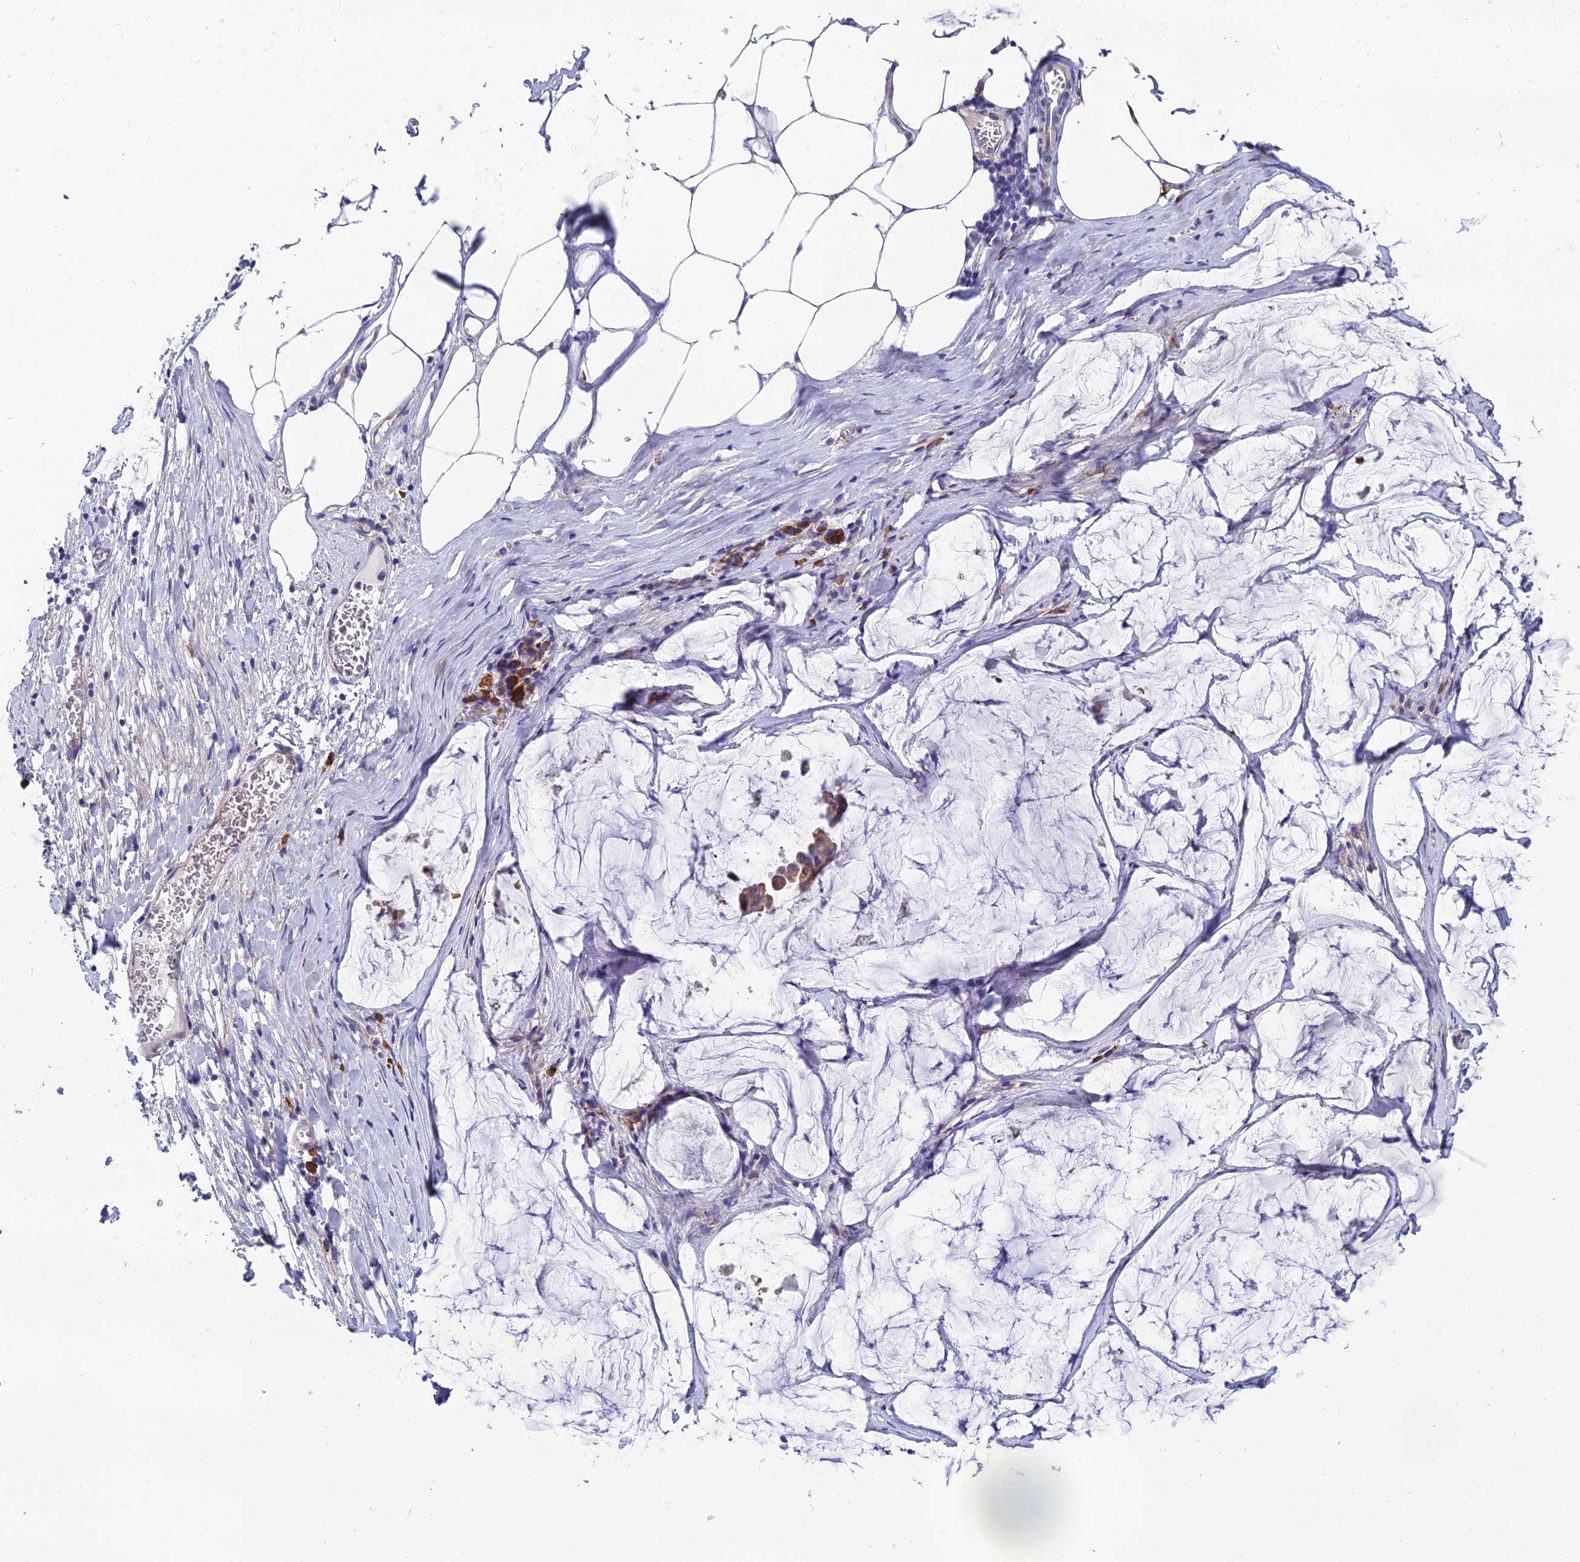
{"staining": {"intensity": "moderate", "quantity": ">75%", "location": "cytoplasmic/membranous"}, "tissue": "ovarian cancer", "cell_type": "Tumor cells", "image_type": "cancer", "snomed": [{"axis": "morphology", "description": "Cystadenocarcinoma, mucinous, NOS"}, {"axis": "topography", "description": "Ovary"}], "caption": "Human ovarian cancer stained with a protein marker displays moderate staining in tumor cells.", "gene": "MACIR", "patient": {"sex": "female", "age": 73}}